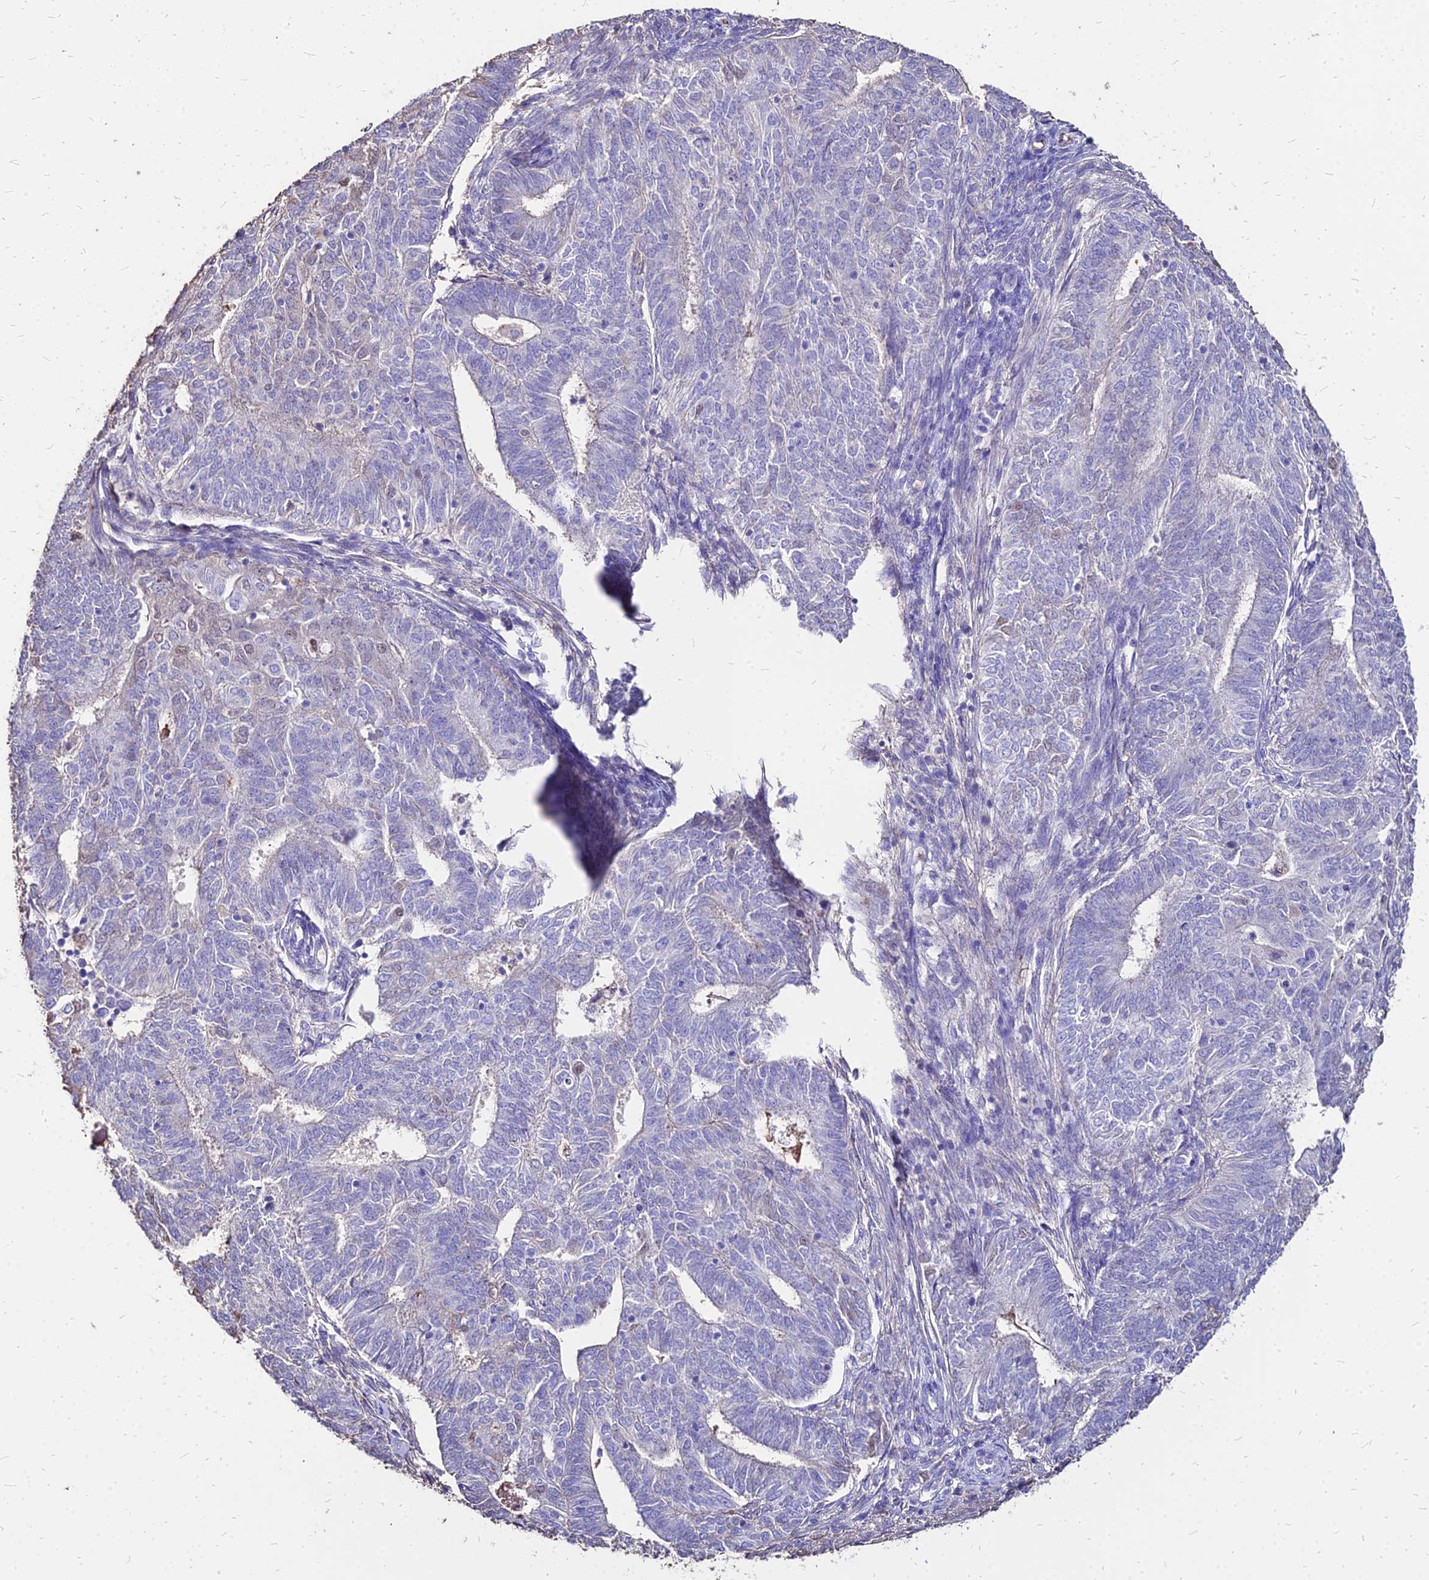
{"staining": {"intensity": "negative", "quantity": "none", "location": "none"}, "tissue": "endometrial cancer", "cell_type": "Tumor cells", "image_type": "cancer", "snomed": [{"axis": "morphology", "description": "Adenocarcinoma, NOS"}, {"axis": "topography", "description": "Endometrium"}], "caption": "The histopathology image reveals no significant expression in tumor cells of adenocarcinoma (endometrial).", "gene": "NME5", "patient": {"sex": "female", "age": 62}}